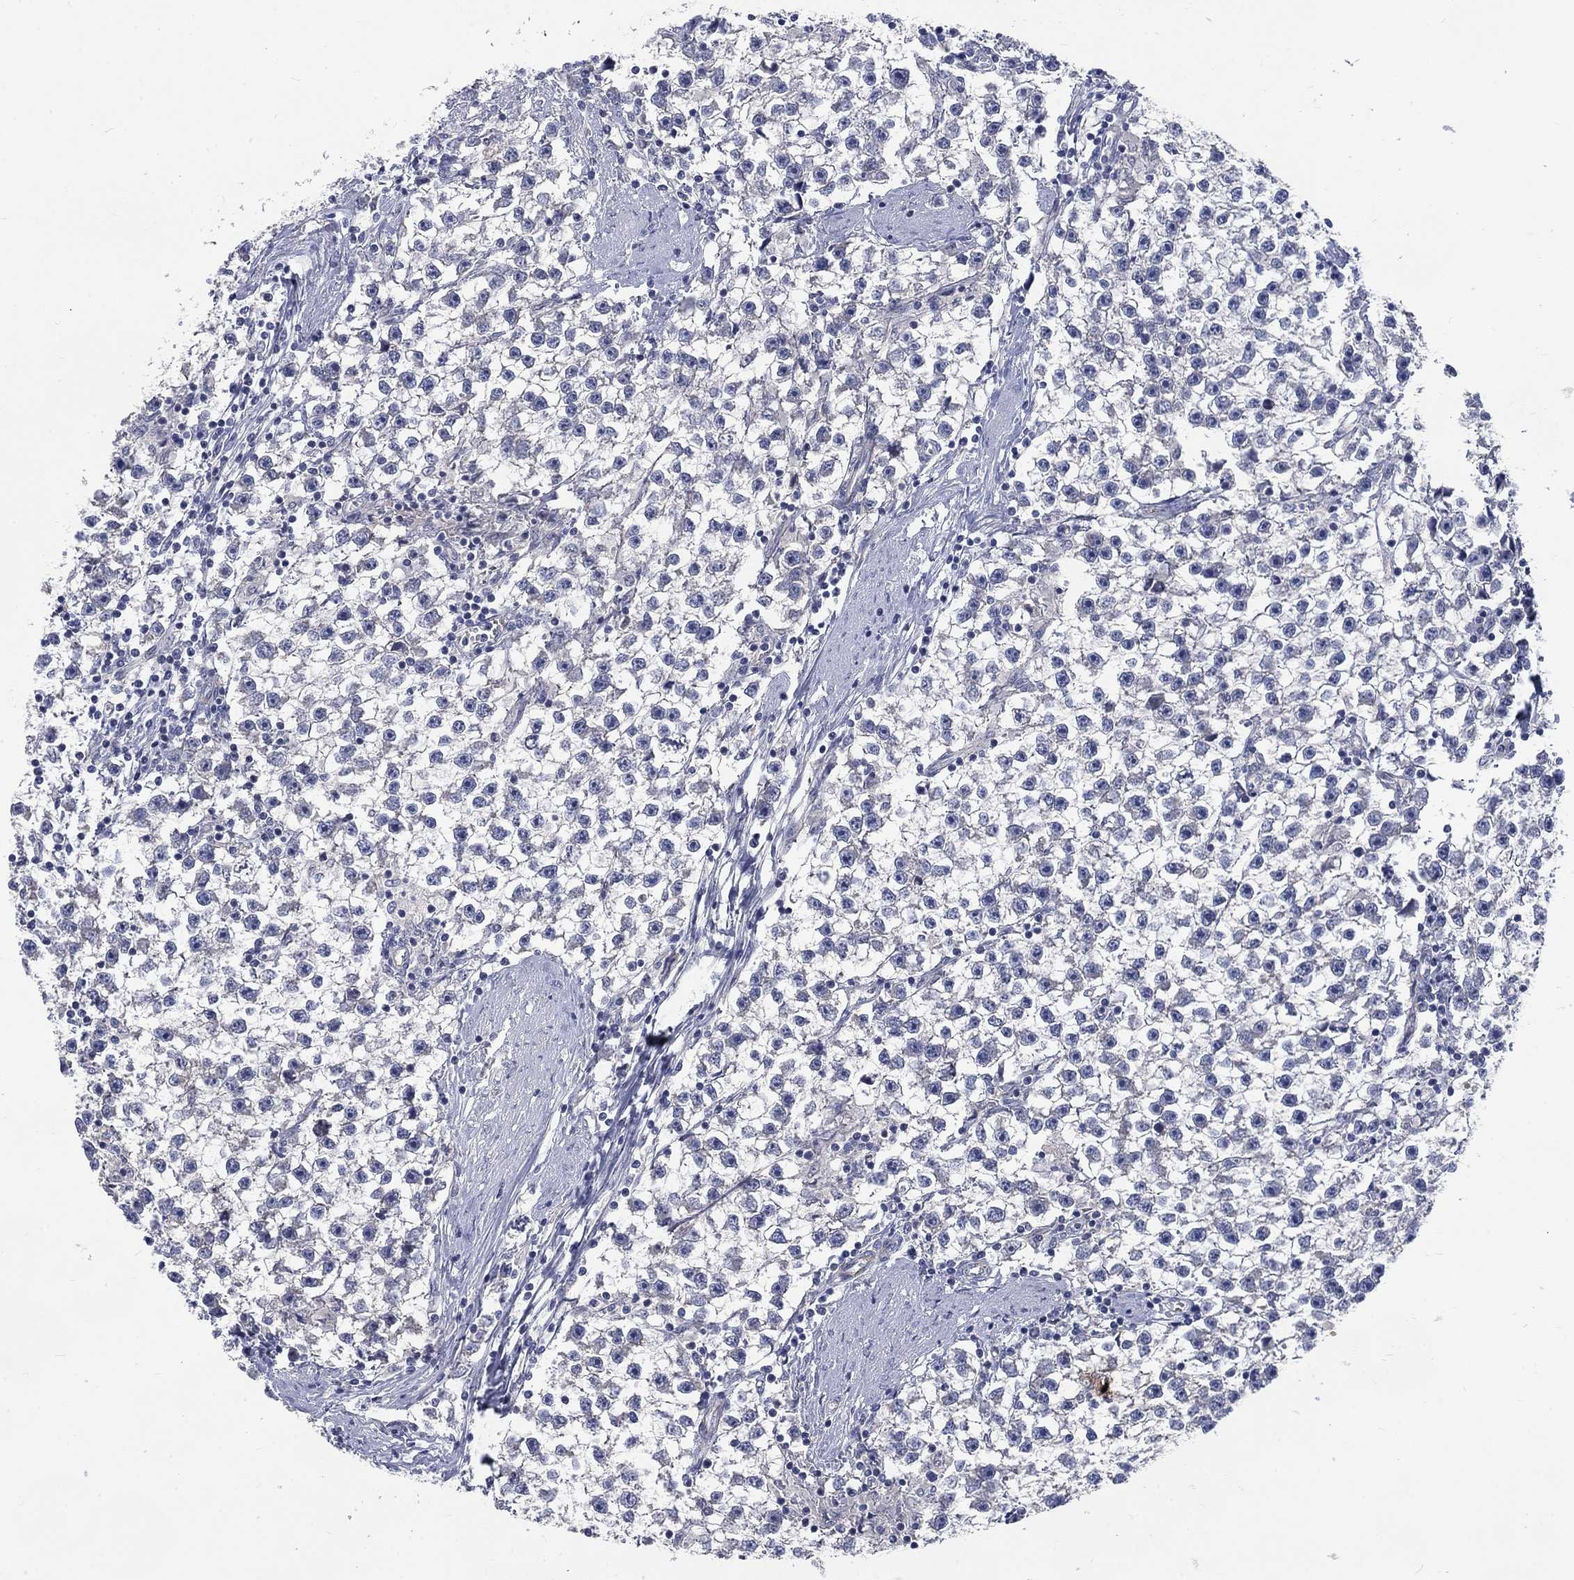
{"staining": {"intensity": "negative", "quantity": "none", "location": "none"}, "tissue": "testis cancer", "cell_type": "Tumor cells", "image_type": "cancer", "snomed": [{"axis": "morphology", "description": "Seminoma, NOS"}, {"axis": "topography", "description": "Testis"}], "caption": "Testis cancer (seminoma) was stained to show a protein in brown. There is no significant positivity in tumor cells. (DAB (3,3'-diaminobenzidine) immunohistochemistry (IHC) with hematoxylin counter stain).", "gene": "PHKA1", "patient": {"sex": "male", "age": 59}}